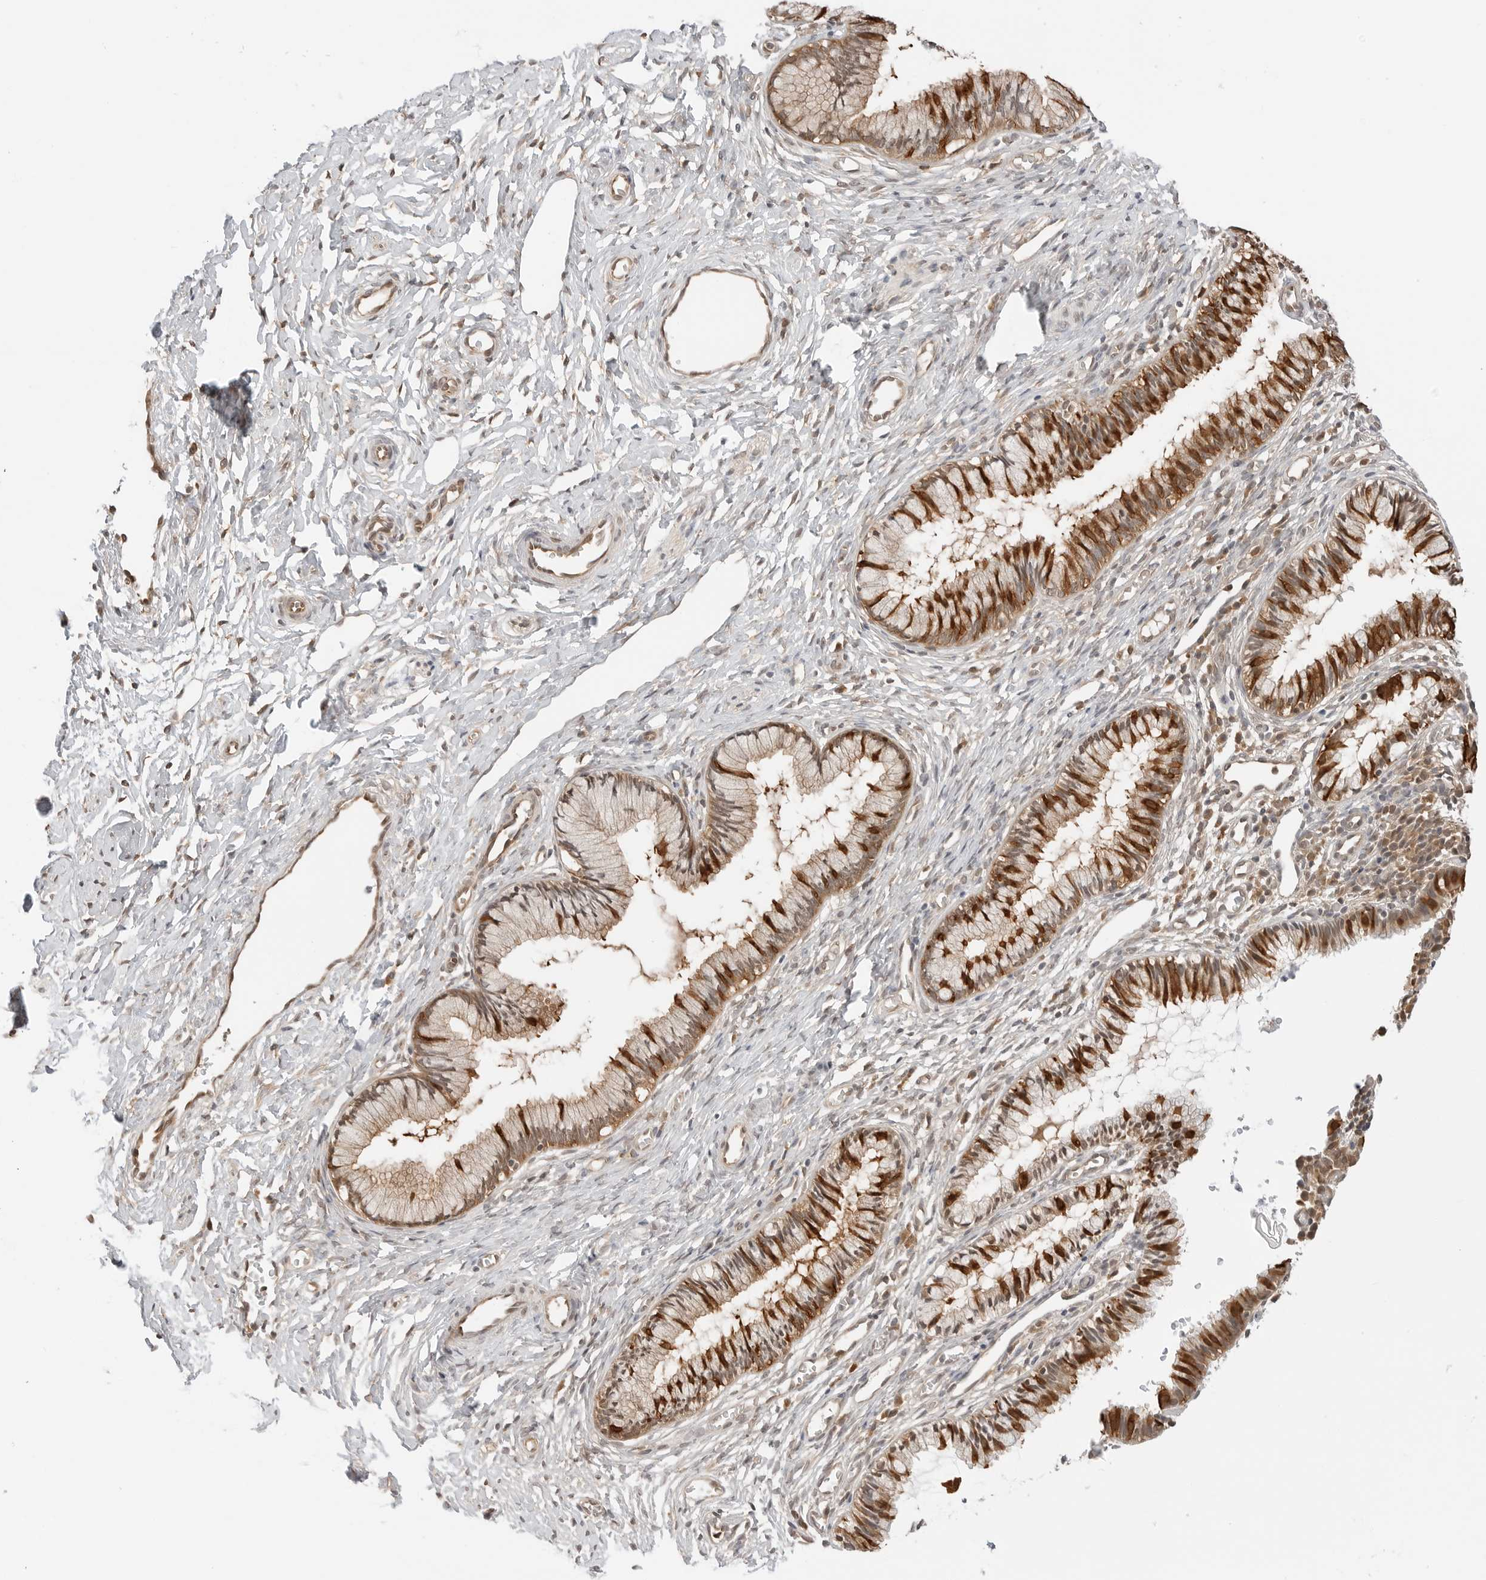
{"staining": {"intensity": "strong", "quantity": ">75%", "location": "cytoplasmic/membranous"}, "tissue": "cervix", "cell_type": "Glandular cells", "image_type": "normal", "snomed": [{"axis": "morphology", "description": "Normal tissue, NOS"}, {"axis": "topography", "description": "Cervix"}], "caption": "Normal cervix displays strong cytoplasmic/membranous positivity in about >75% of glandular cells Nuclei are stained in blue..", "gene": "NUDC", "patient": {"sex": "female", "age": 27}}